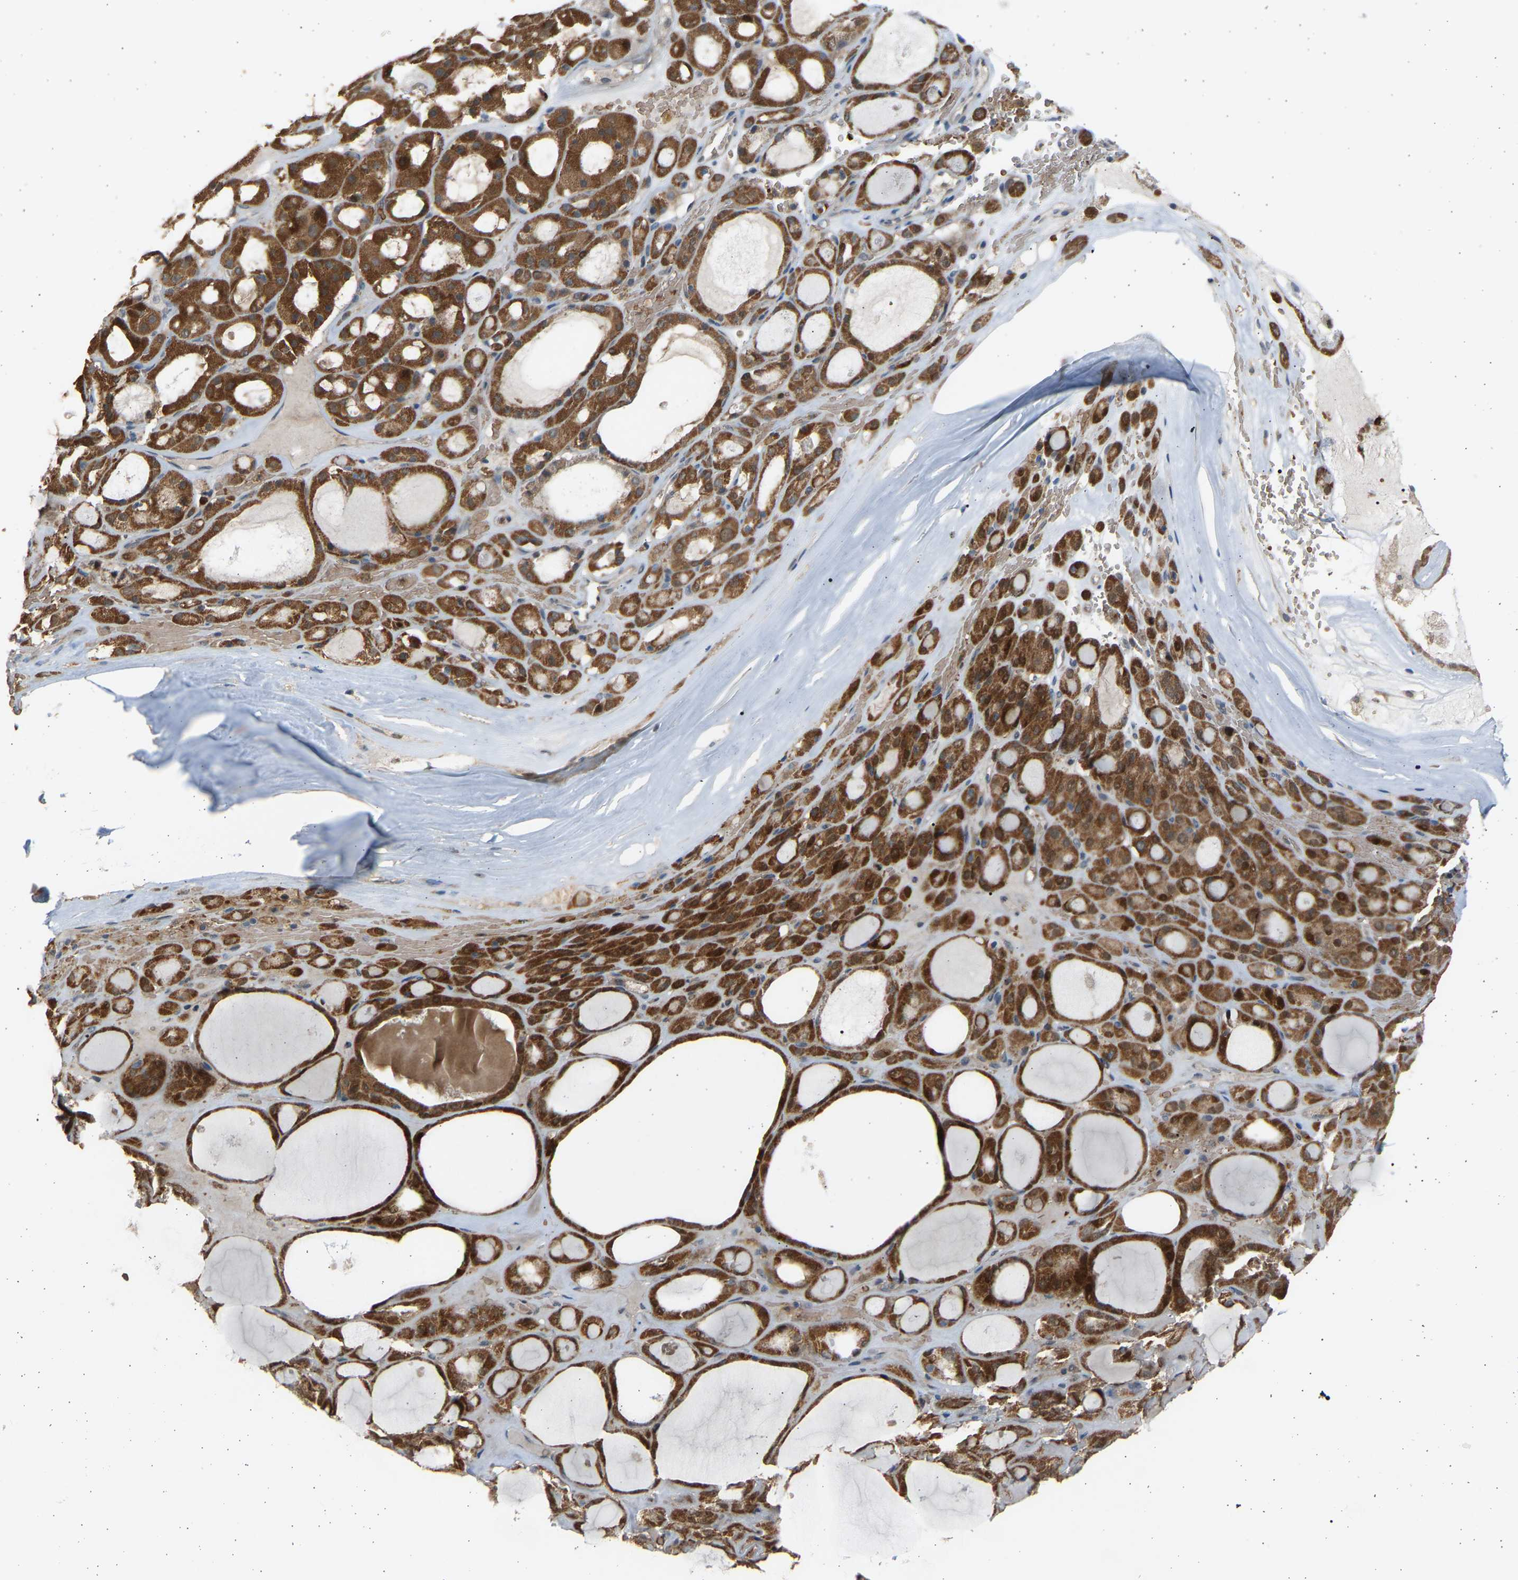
{"staining": {"intensity": "strong", "quantity": ">75%", "location": "cytoplasmic/membranous"}, "tissue": "thyroid gland", "cell_type": "Glandular cells", "image_type": "normal", "snomed": [{"axis": "morphology", "description": "Normal tissue, NOS"}, {"axis": "morphology", "description": "Carcinoma, NOS"}, {"axis": "topography", "description": "Thyroid gland"}], "caption": "Immunohistochemical staining of unremarkable human thyroid gland reveals >75% levels of strong cytoplasmic/membranous protein positivity in approximately >75% of glandular cells. The staining is performed using DAB brown chromogen to label protein expression. The nuclei are counter-stained blue using hematoxylin.", "gene": "BIRC2", "patient": {"sex": "female", "age": 86}}